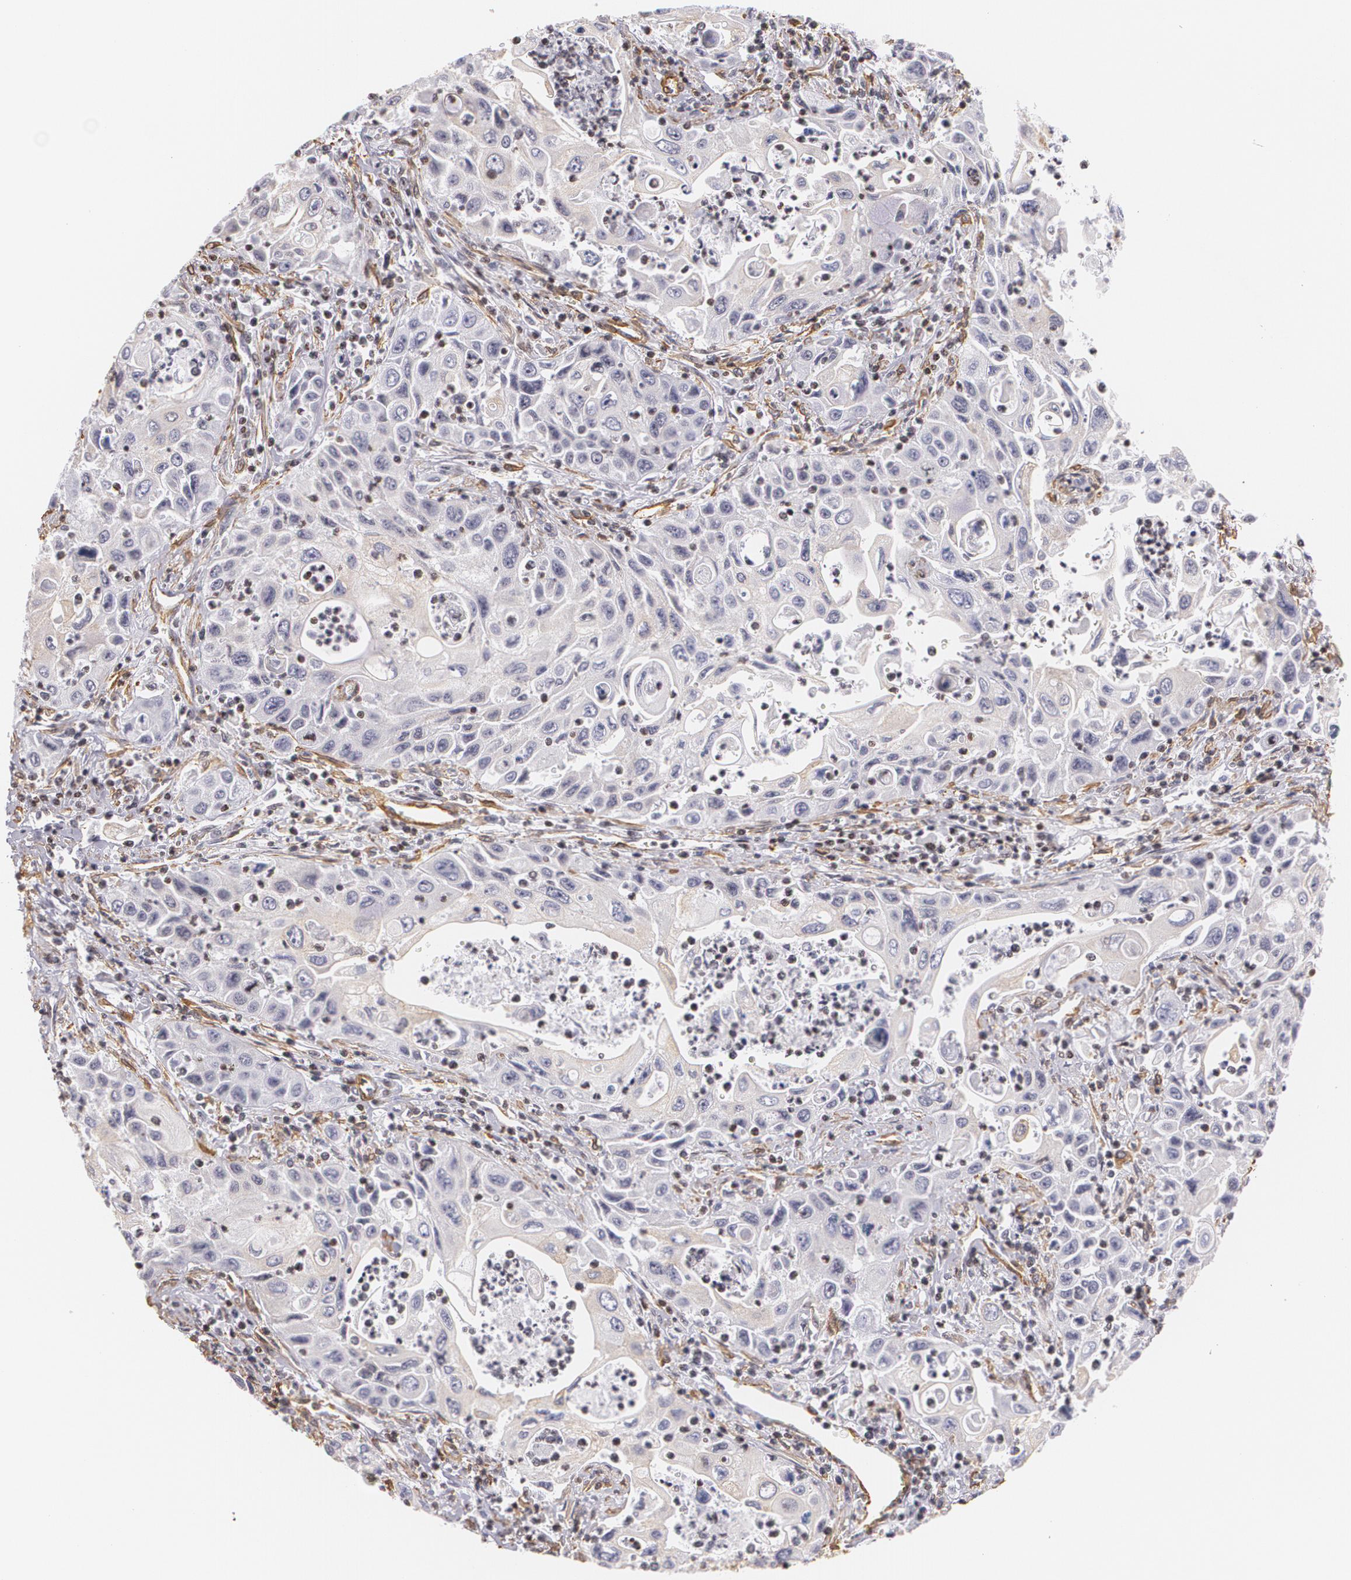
{"staining": {"intensity": "weak", "quantity": "<25%", "location": "cytoplasmic/membranous"}, "tissue": "pancreatic cancer", "cell_type": "Tumor cells", "image_type": "cancer", "snomed": [{"axis": "morphology", "description": "Adenocarcinoma, NOS"}, {"axis": "topography", "description": "Pancreas"}], "caption": "Micrograph shows no protein expression in tumor cells of pancreatic cancer (adenocarcinoma) tissue.", "gene": "VAMP1", "patient": {"sex": "male", "age": 70}}